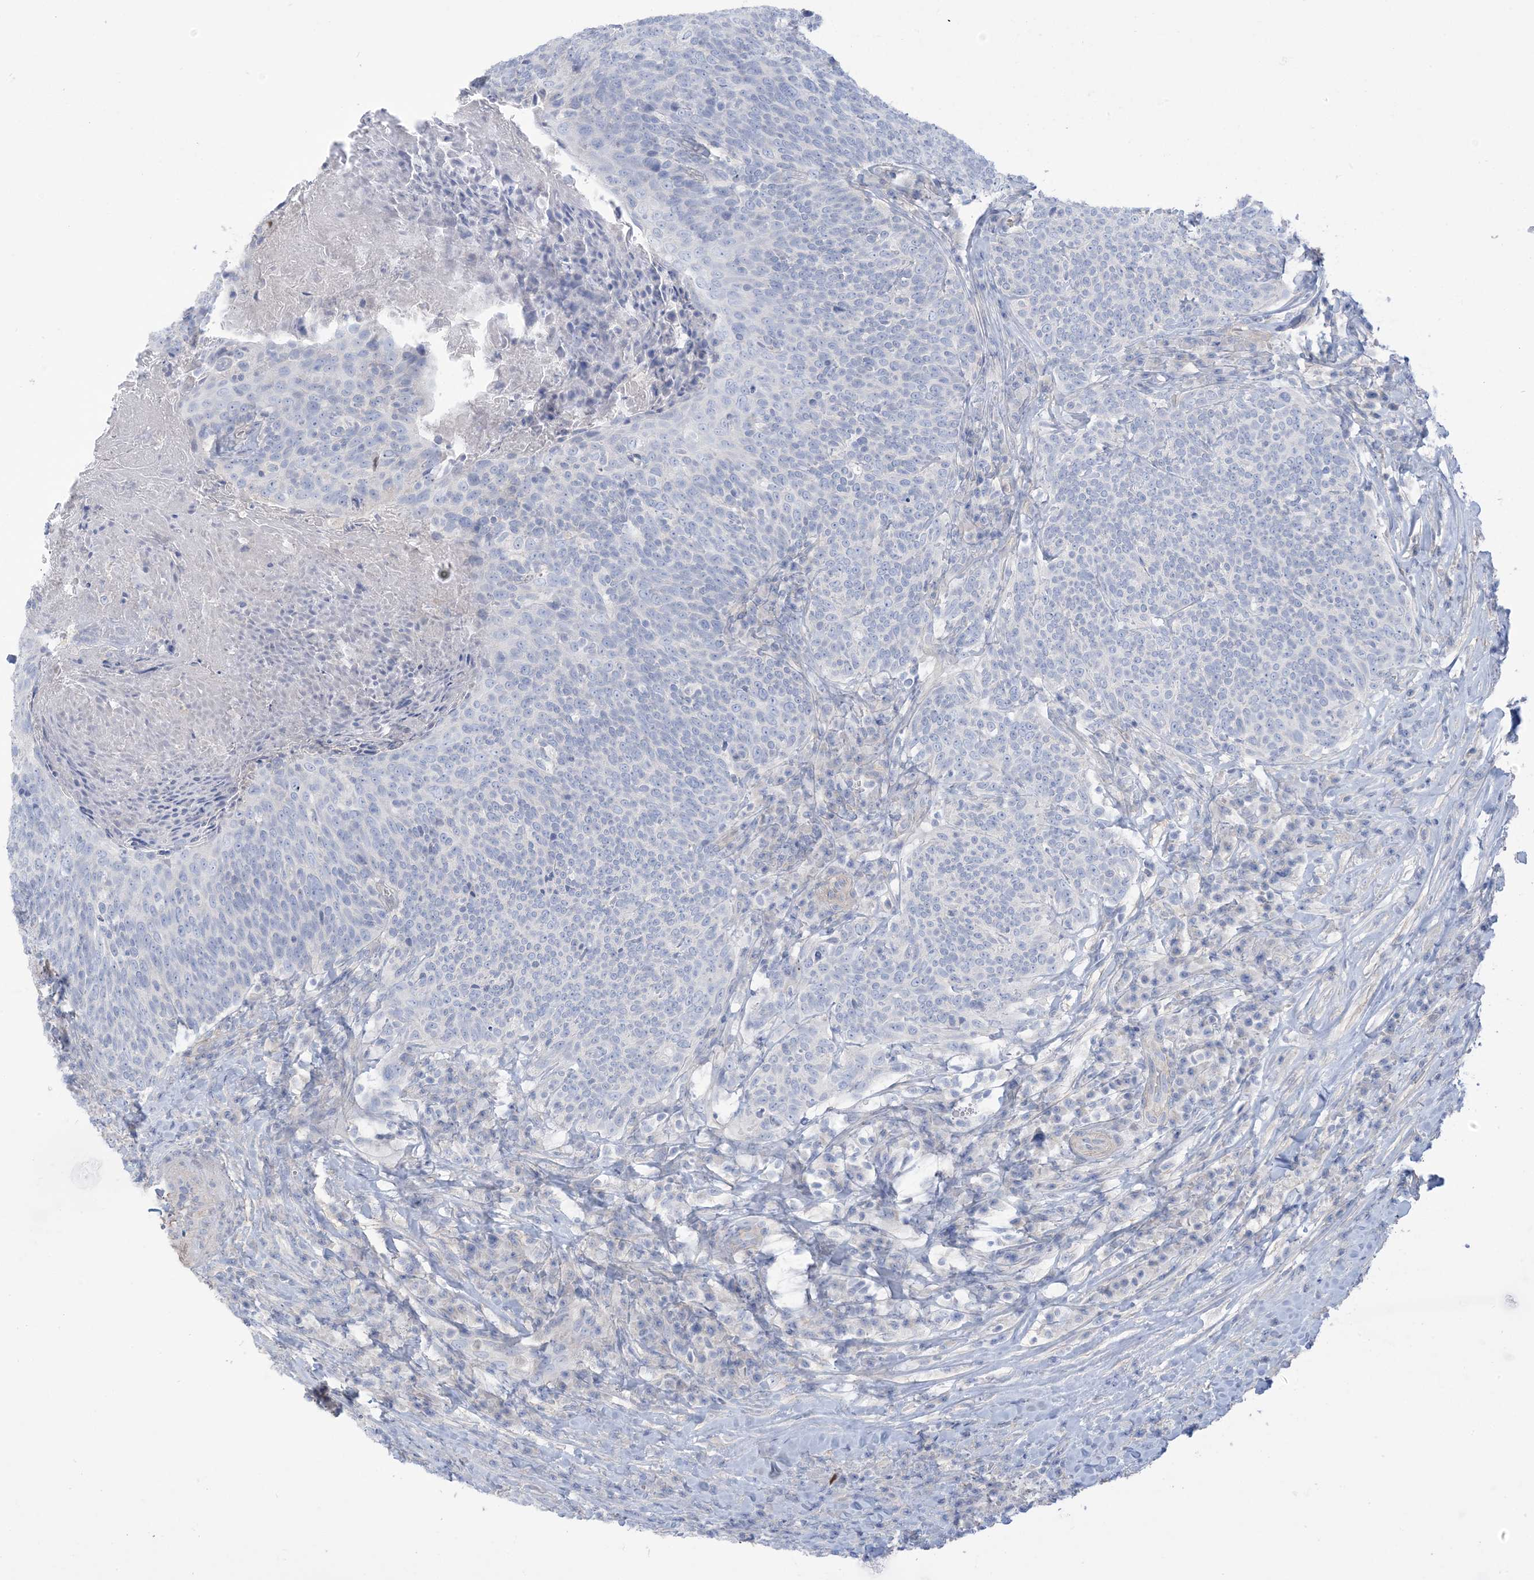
{"staining": {"intensity": "negative", "quantity": "none", "location": "none"}, "tissue": "head and neck cancer", "cell_type": "Tumor cells", "image_type": "cancer", "snomed": [{"axis": "morphology", "description": "Squamous cell carcinoma, NOS"}, {"axis": "morphology", "description": "Squamous cell carcinoma, metastatic, NOS"}, {"axis": "topography", "description": "Lymph node"}, {"axis": "topography", "description": "Head-Neck"}], "caption": "This histopathology image is of head and neck cancer (metastatic squamous cell carcinoma) stained with immunohistochemistry to label a protein in brown with the nuclei are counter-stained blue. There is no positivity in tumor cells. (Immunohistochemistry (ihc), brightfield microscopy, high magnification).", "gene": "MTHFD2L", "patient": {"sex": "male", "age": 62}}